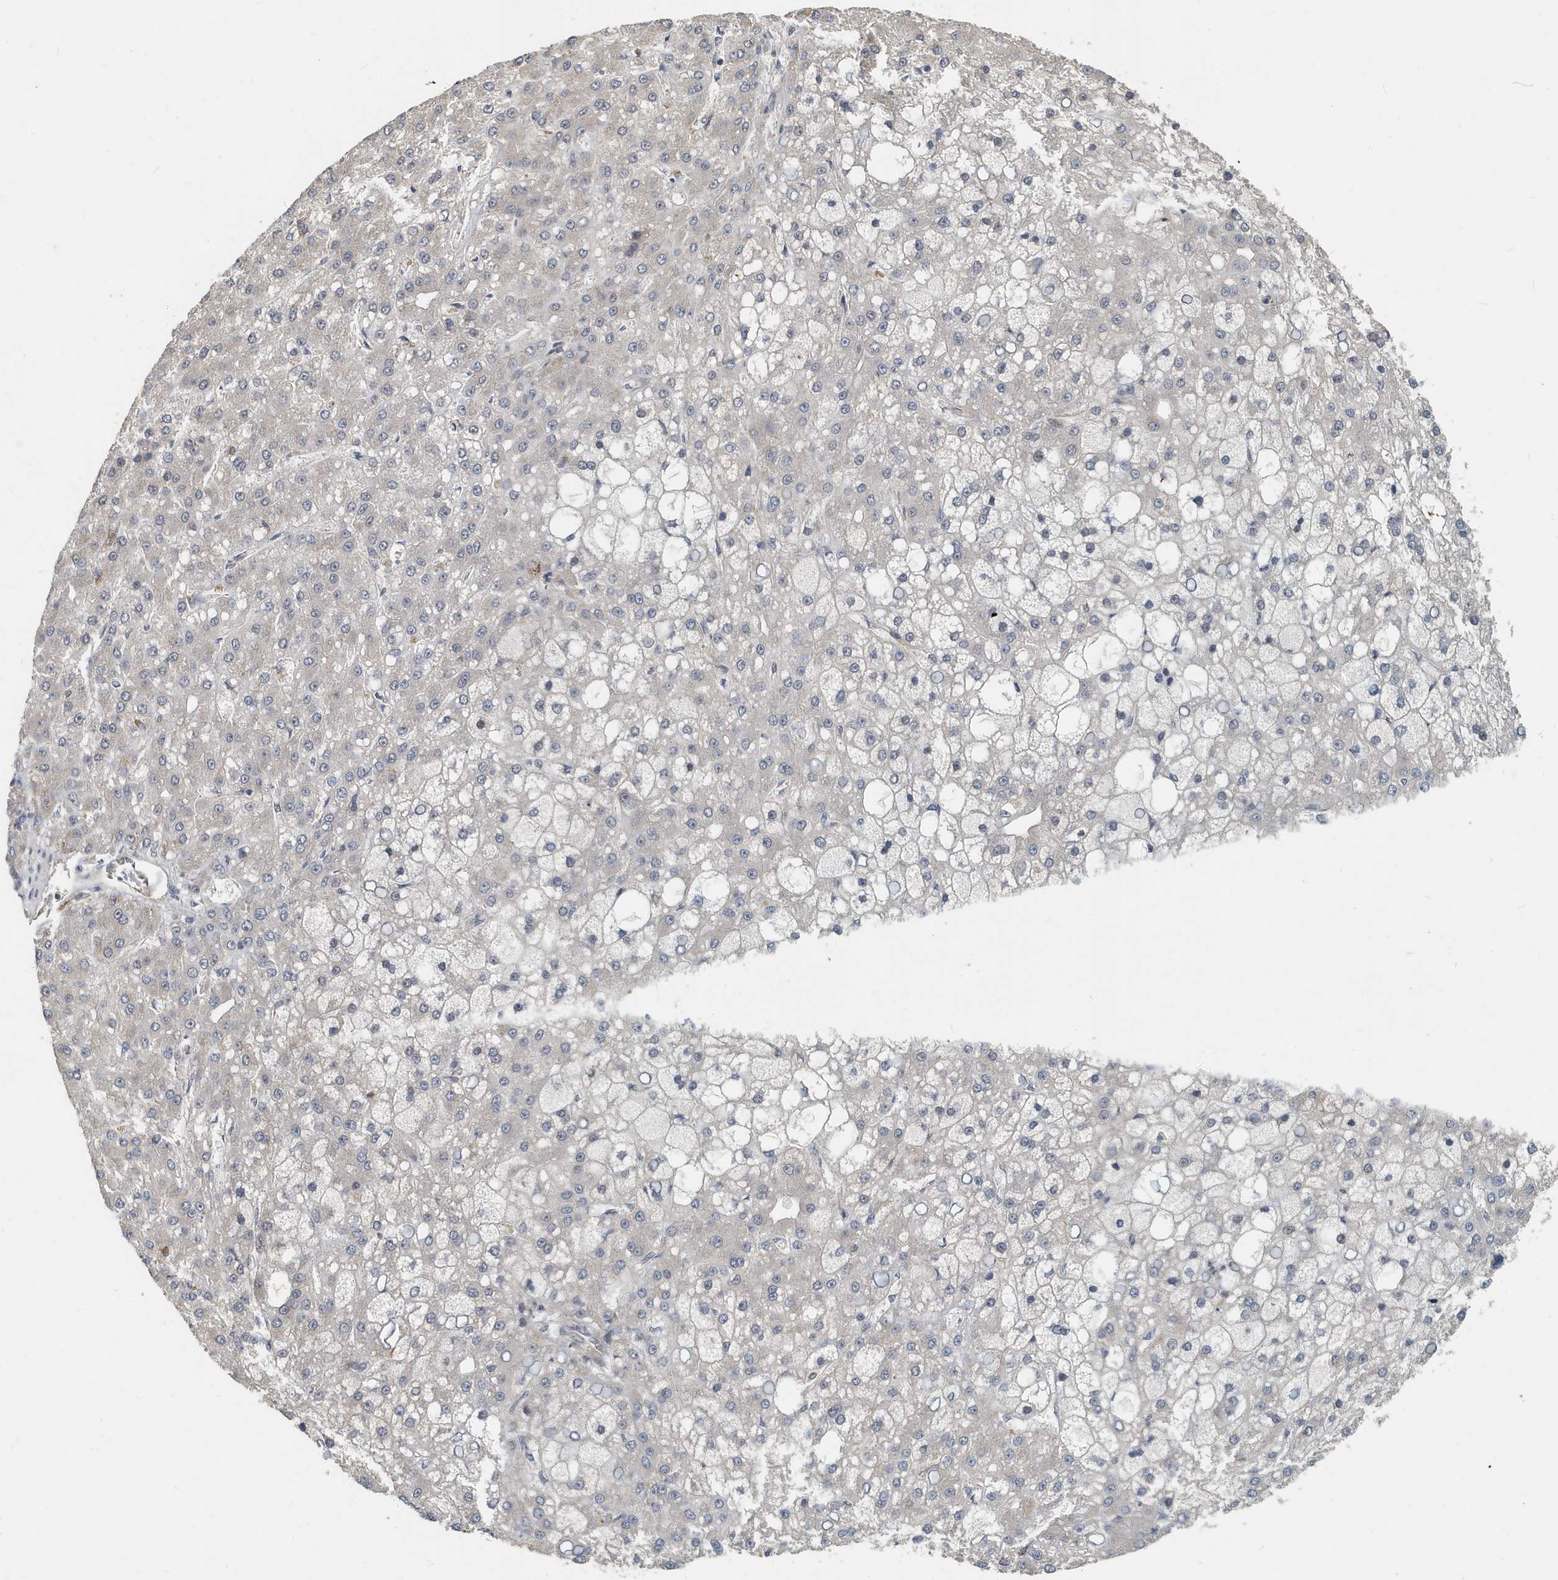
{"staining": {"intensity": "negative", "quantity": "none", "location": "none"}, "tissue": "liver cancer", "cell_type": "Tumor cells", "image_type": "cancer", "snomed": [{"axis": "morphology", "description": "Carcinoma, Hepatocellular, NOS"}, {"axis": "topography", "description": "Liver"}], "caption": "DAB immunohistochemical staining of human liver hepatocellular carcinoma reveals no significant expression in tumor cells. (DAB immunohistochemistry (IHC) with hematoxylin counter stain).", "gene": "KIF15", "patient": {"sex": "male", "age": 67}}